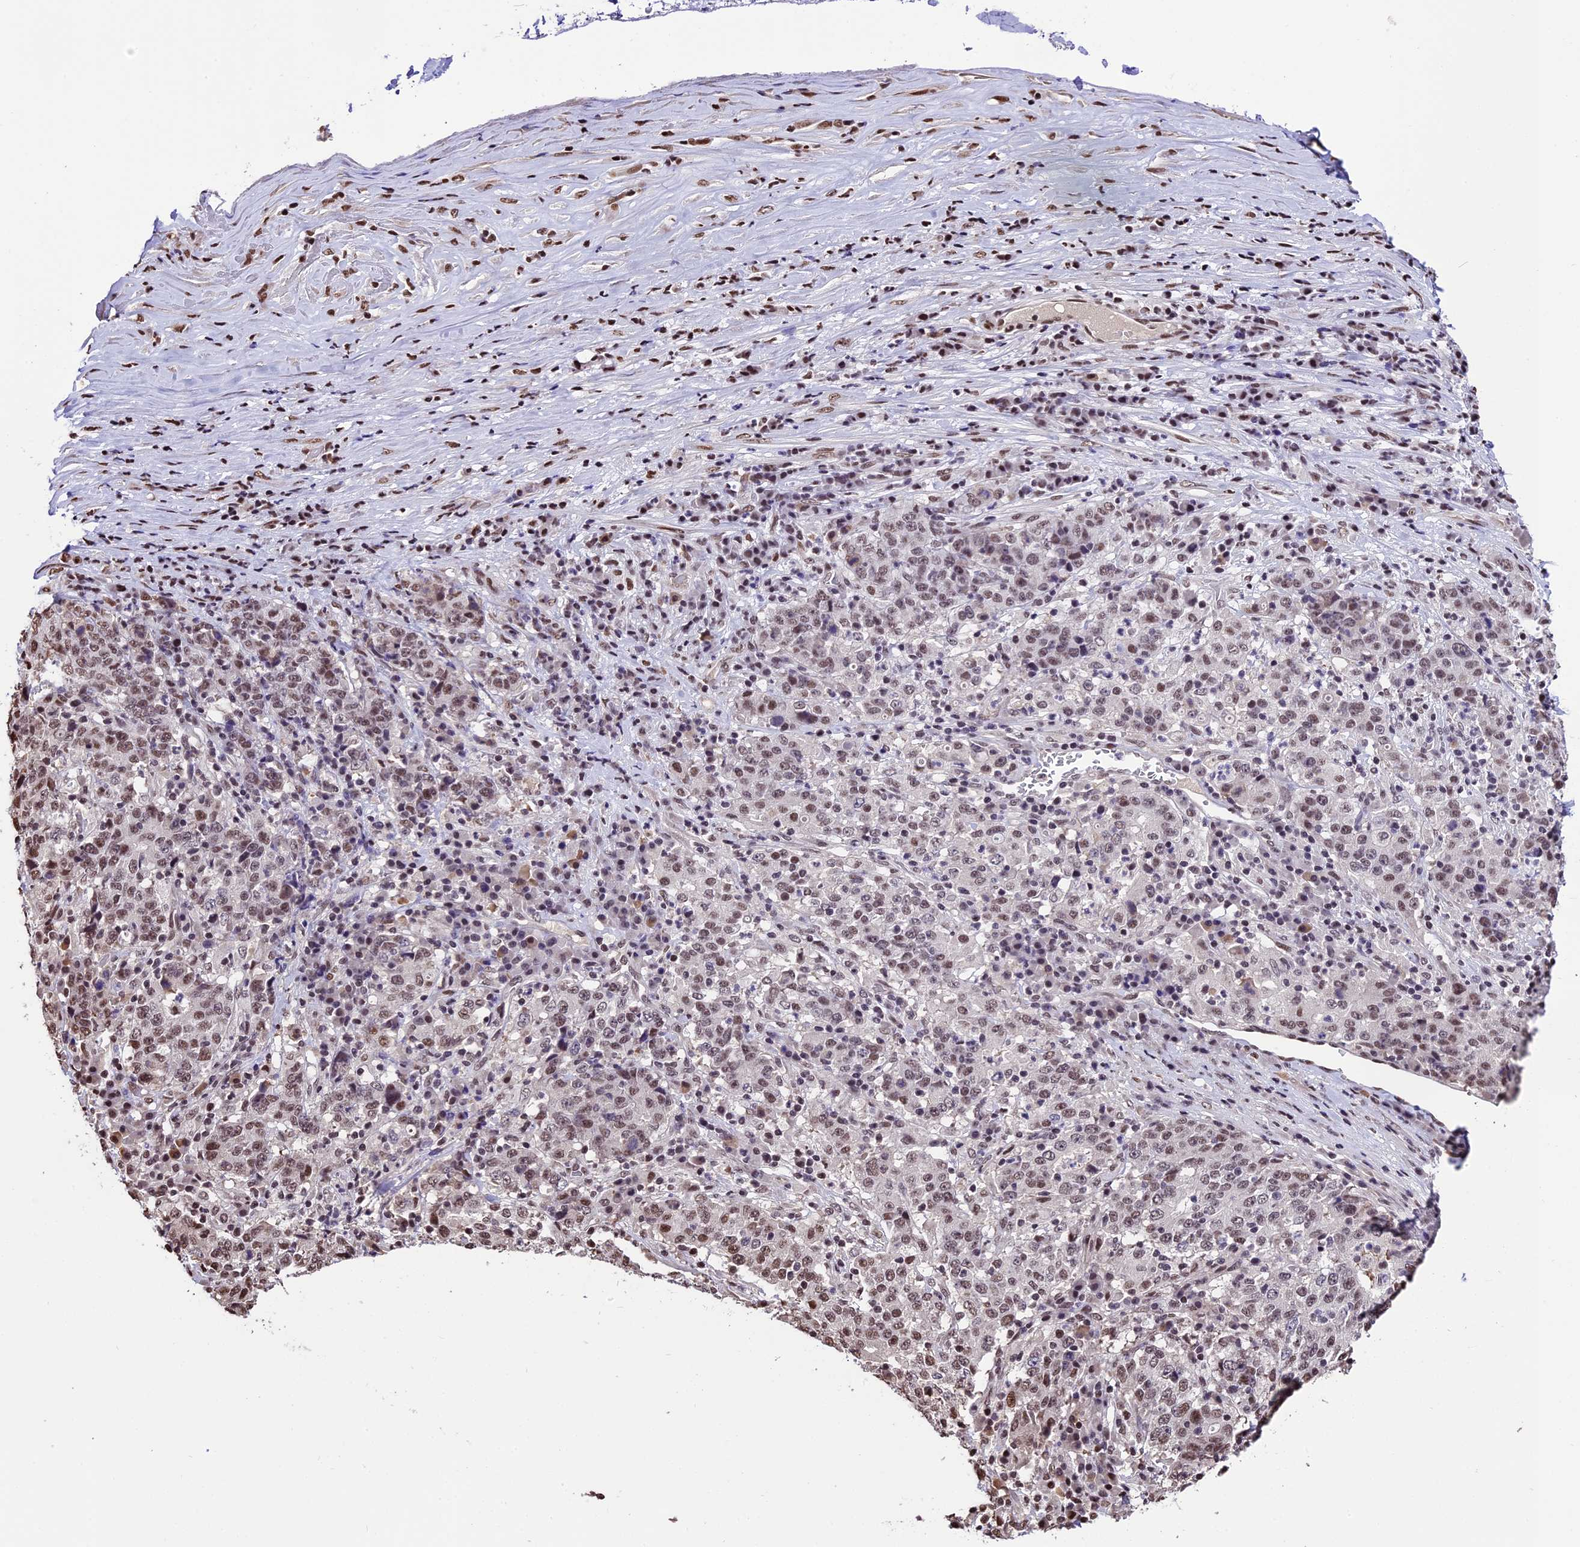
{"staining": {"intensity": "weak", "quantity": ">75%", "location": "nuclear"}, "tissue": "stomach cancer", "cell_type": "Tumor cells", "image_type": "cancer", "snomed": [{"axis": "morphology", "description": "Adenocarcinoma, NOS"}, {"axis": "topography", "description": "Stomach"}], "caption": "Tumor cells reveal weak nuclear staining in about >75% of cells in stomach cancer (adenocarcinoma).", "gene": "POLR3E", "patient": {"sex": "male", "age": 59}}